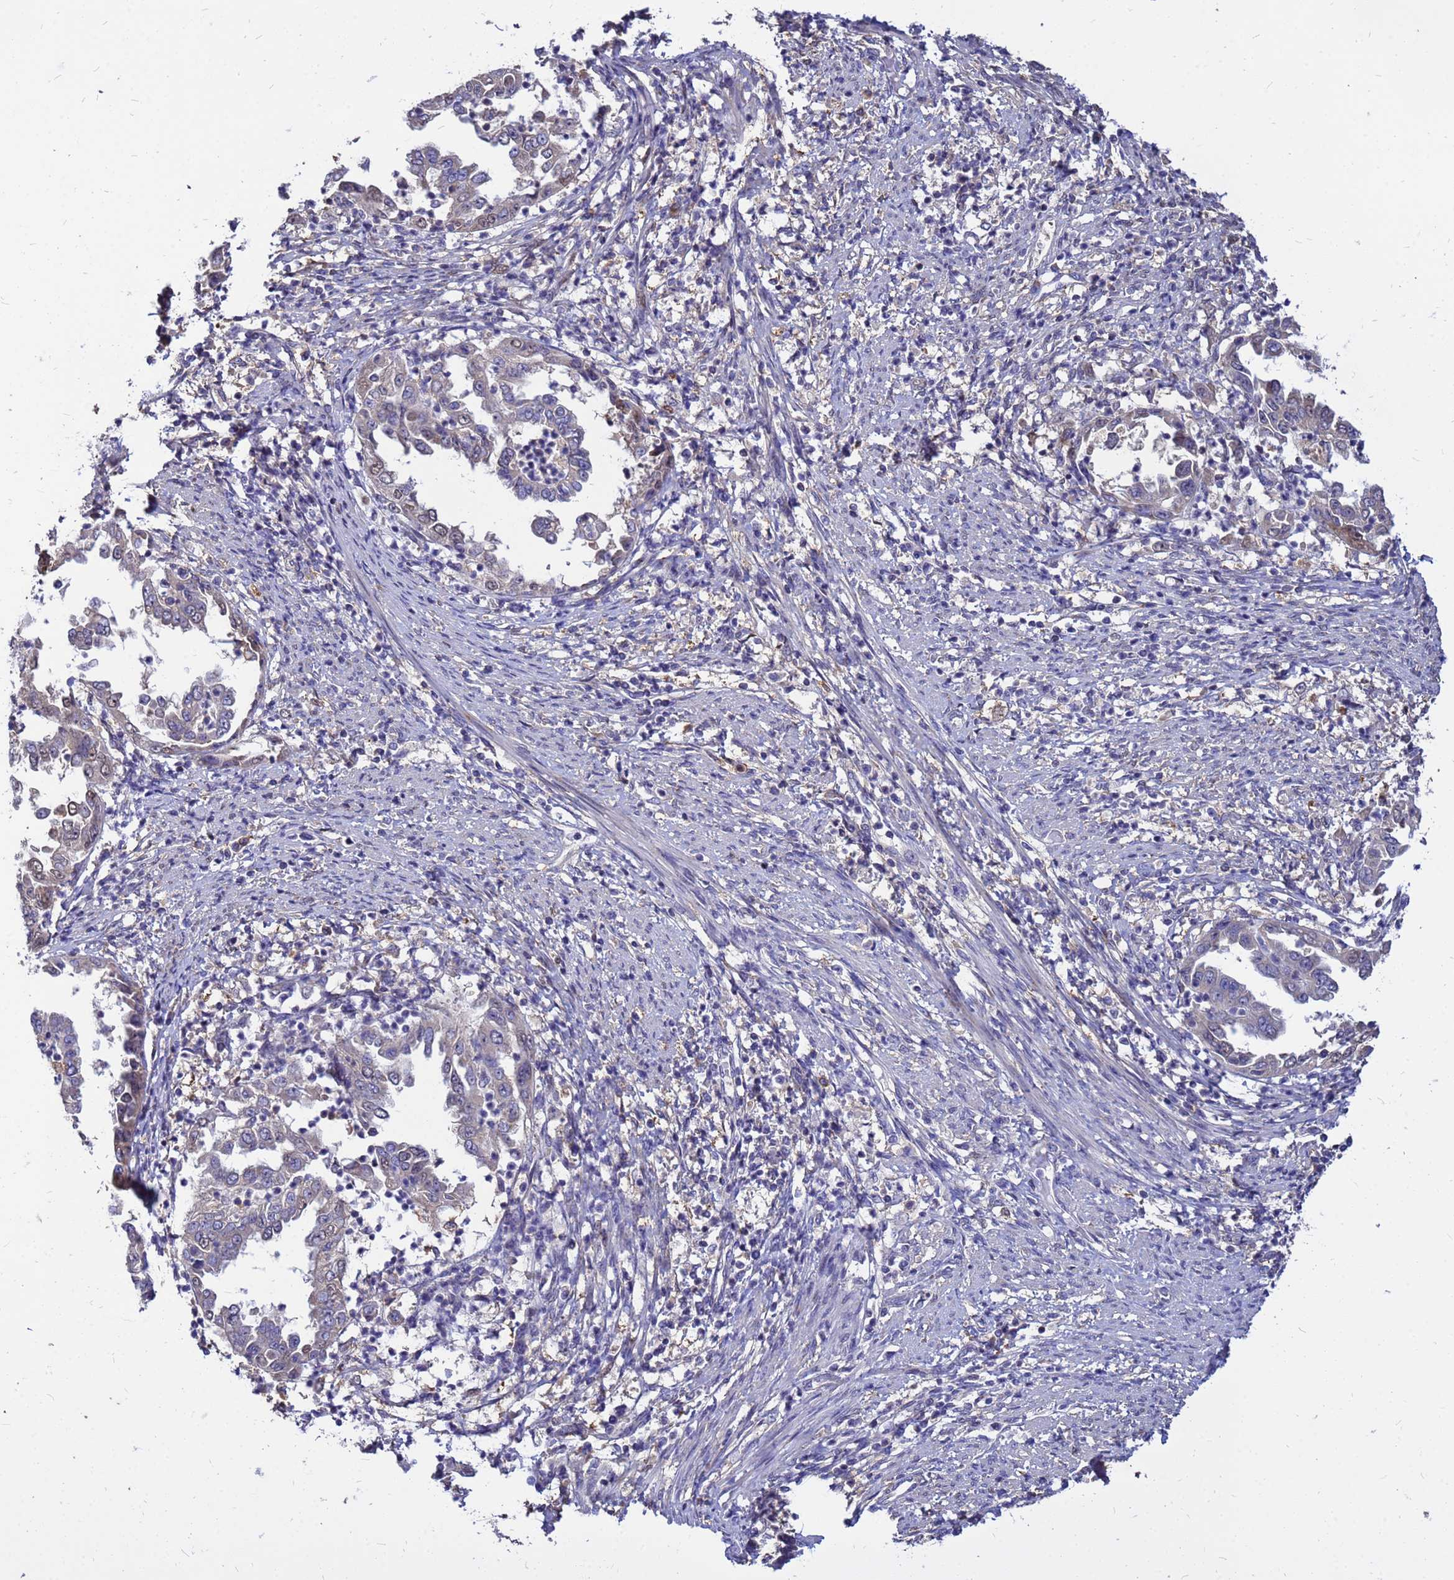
{"staining": {"intensity": "weak", "quantity": "<25%", "location": "cytoplasmic/membranous,nuclear"}, "tissue": "endometrial cancer", "cell_type": "Tumor cells", "image_type": "cancer", "snomed": [{"axis": "morphology", "description": "Adenocarcinoma, NOS"}, {"axis": "topography", "description": "Endometrium"}], "caption": "Protein analysis of endometrial adenocarcinoma displays no significant expression in tumor cells.", "gene": "MOB2", "patient": {"sex": "female", "age": 85}}